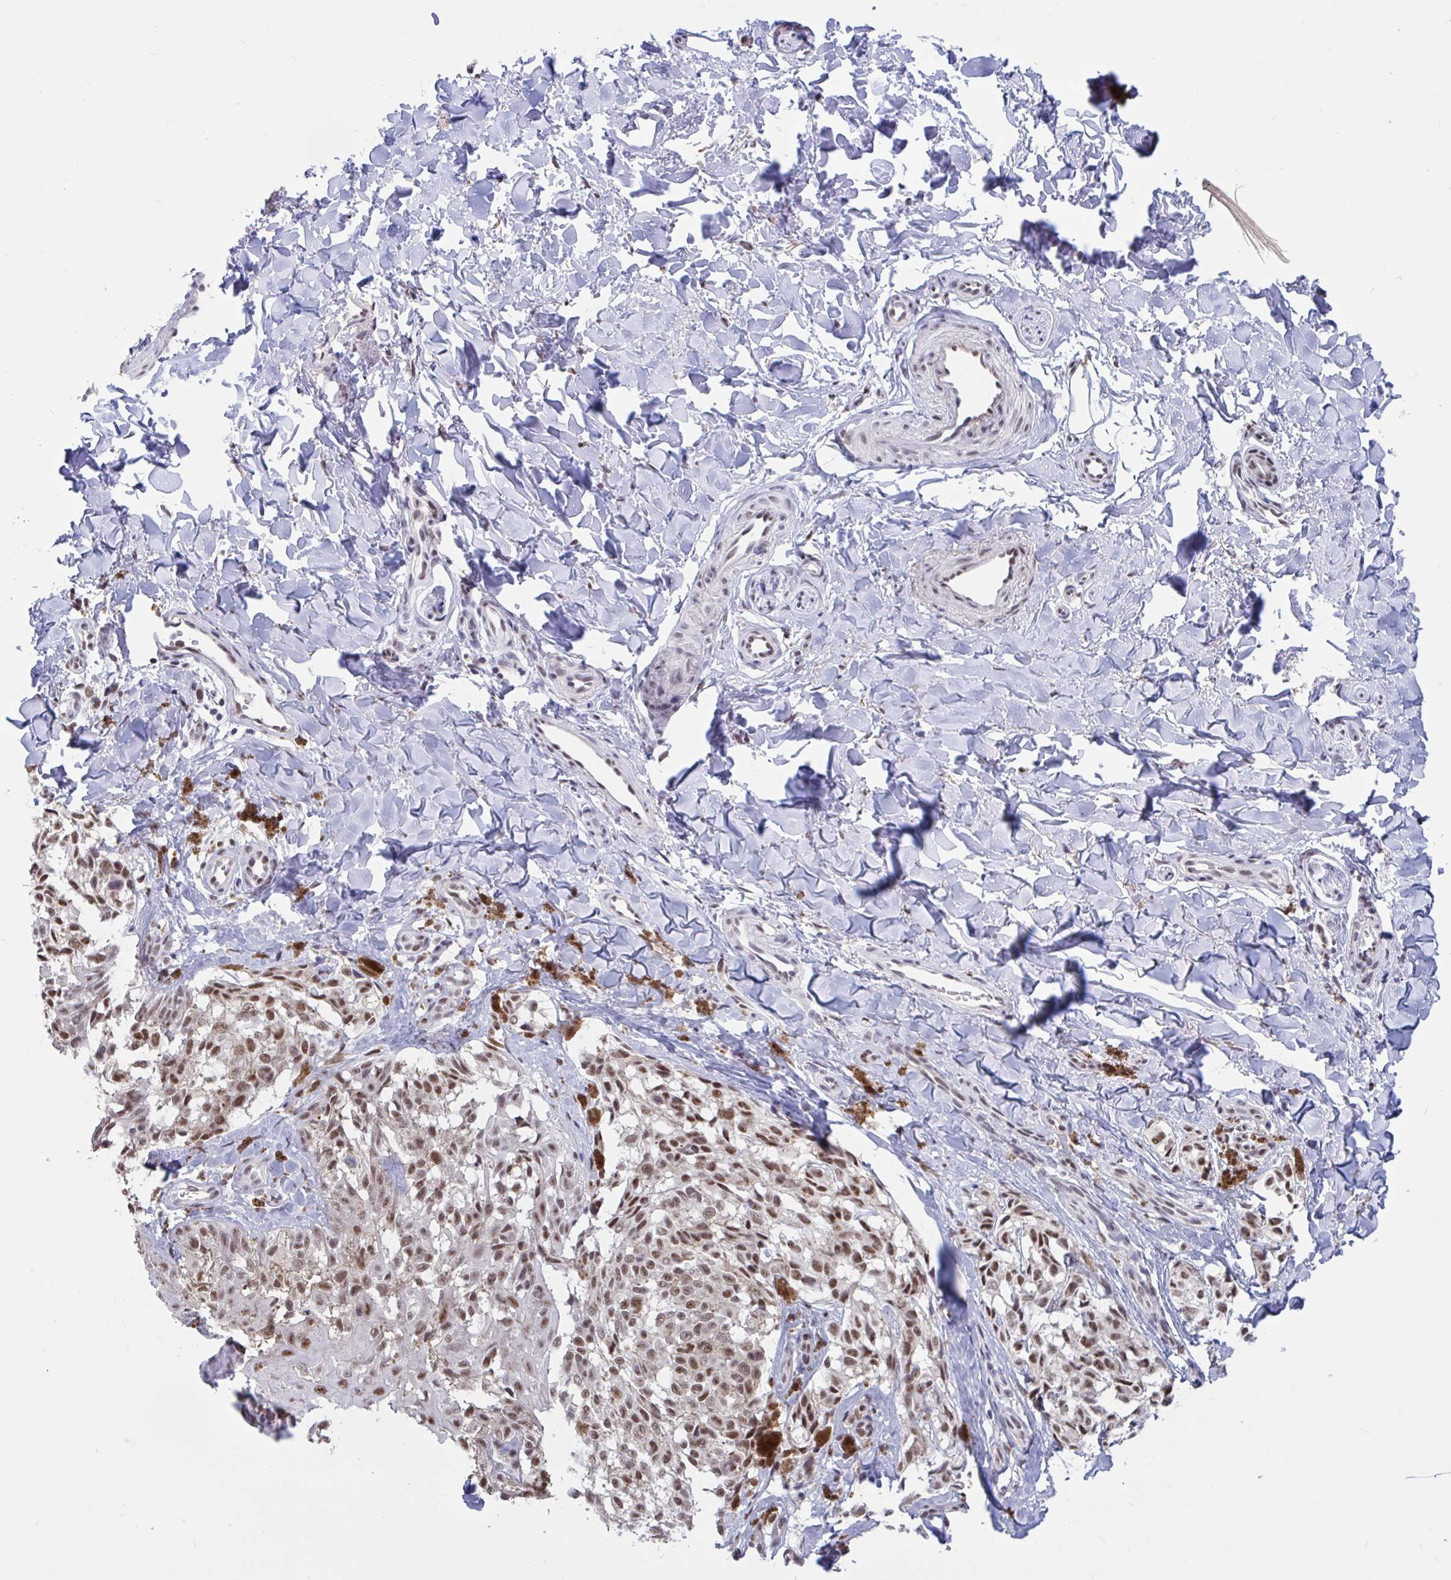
{"staining": {"intensity": "moderate", "quantity": ">75%", "location": "nuclear"}, "tissue": "melanoma", "cell_type": "Tumor cells", "image_type": "cancer", "snomed": [{"axis": "morphology", "description": "Malignant melanoma, NOS"}, {"axis": "topography", "description": "Skin"}], "caption": "This image demonstrates immunohistochemistry (IHC) staining of melanoma, with medium moderate nuclear expression in about >75% of tumor cells.", "gene": "DDX39A", "patient": {"sex": "female", "age": 65}}